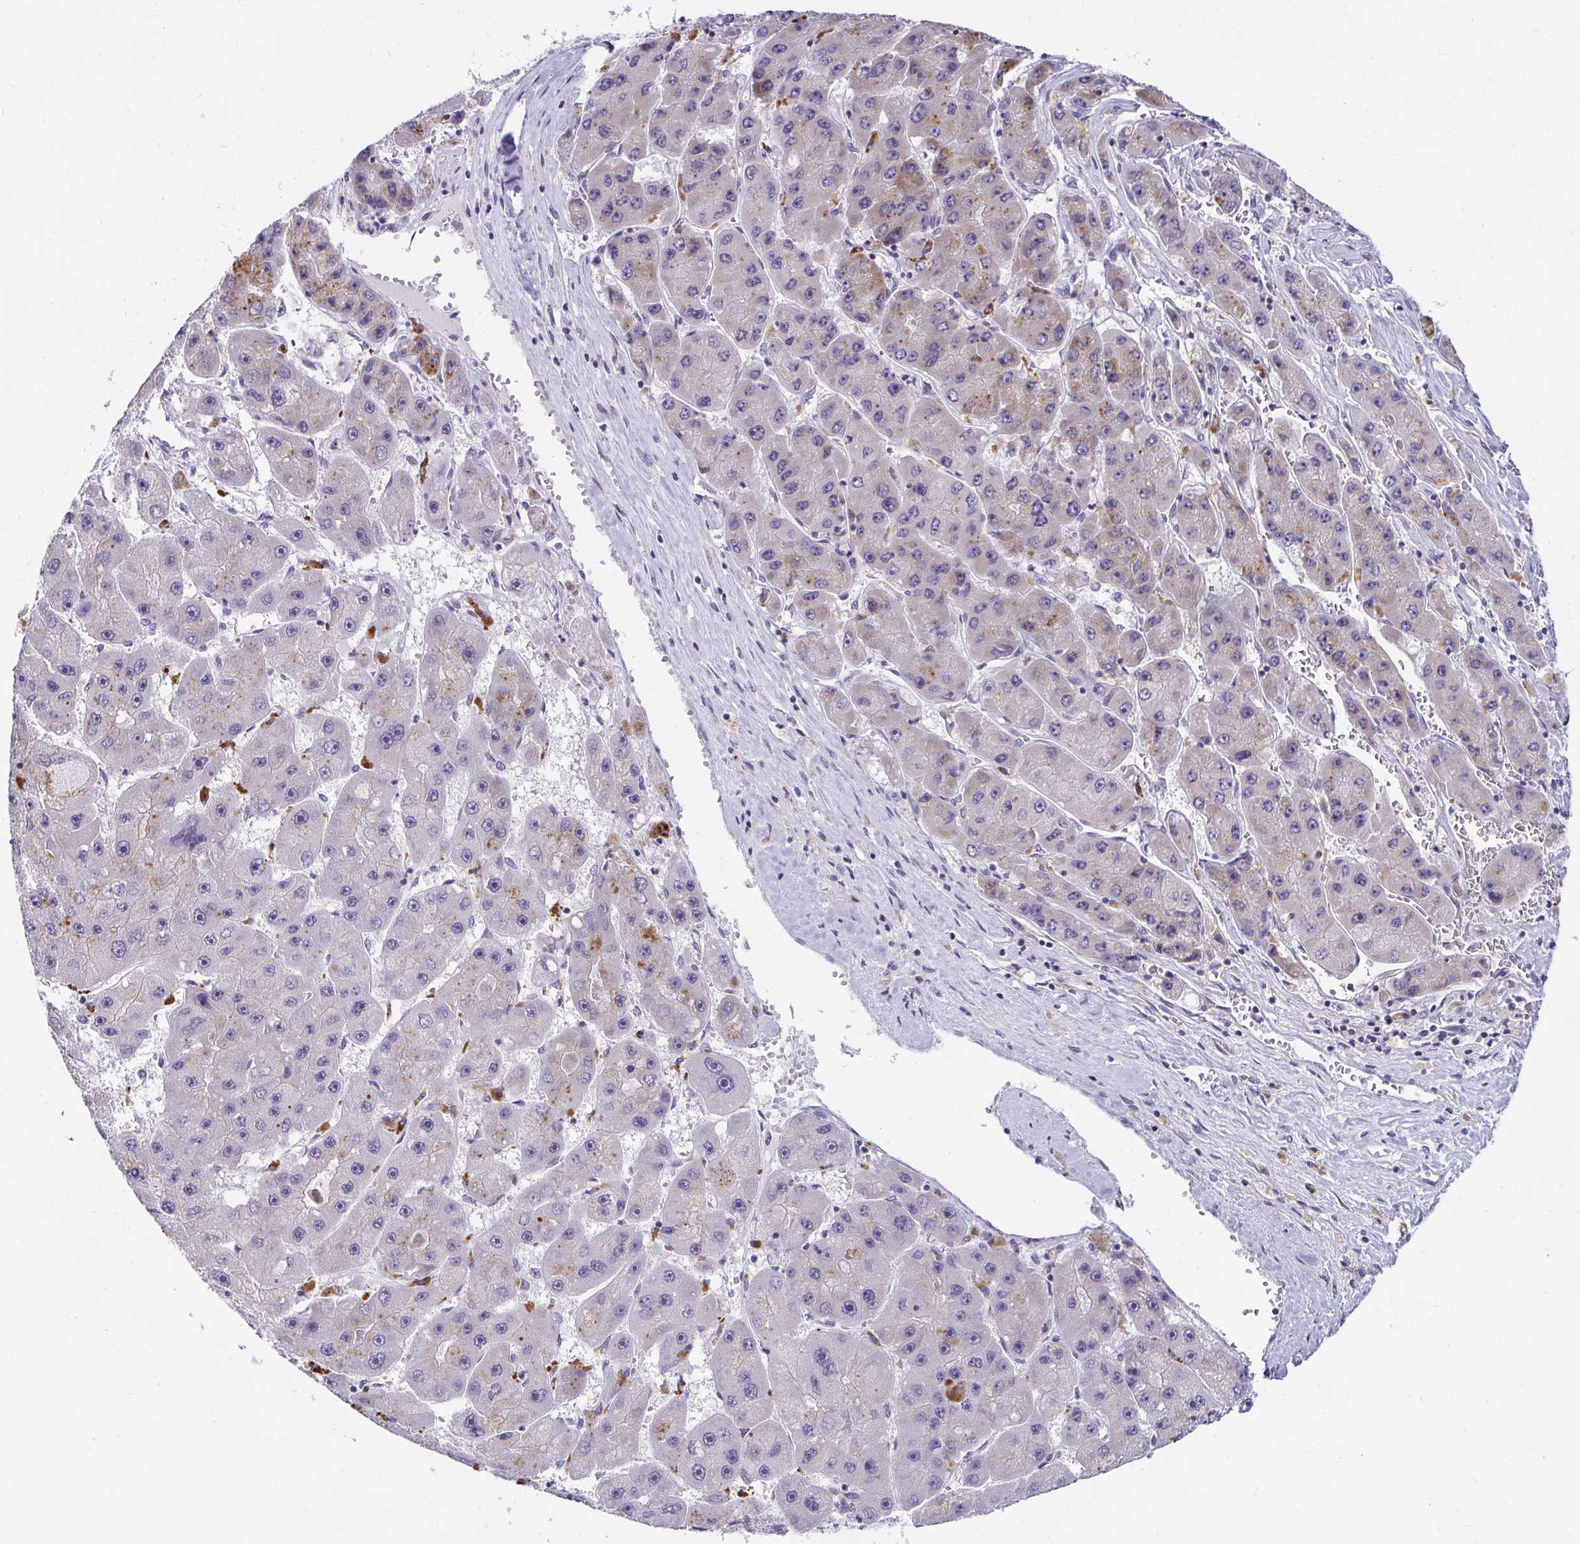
{"staining": {"intensity": "weak", "quantity": "25%-75%", "location": "cytoplasmic/membranous"}, "tissue": "liver cancer", "cell_type": "Tumor cells", "image_type": "cancer", "snomed": [{"axis": "morphology", "description": "Carcinoma, Hepatocellular, NOS"}, {"axis": "topography", "description": "Liver"}], "caption": "There is low levels of weak cytoplasmic/membranous positivity in tumor cells of liver cancer (hepatocellular carcinoma), as demonstrated by immunohistochemical staining (brown color).", "gene": "EXOC5", "patient": {"sex": "female", "age": 61}}